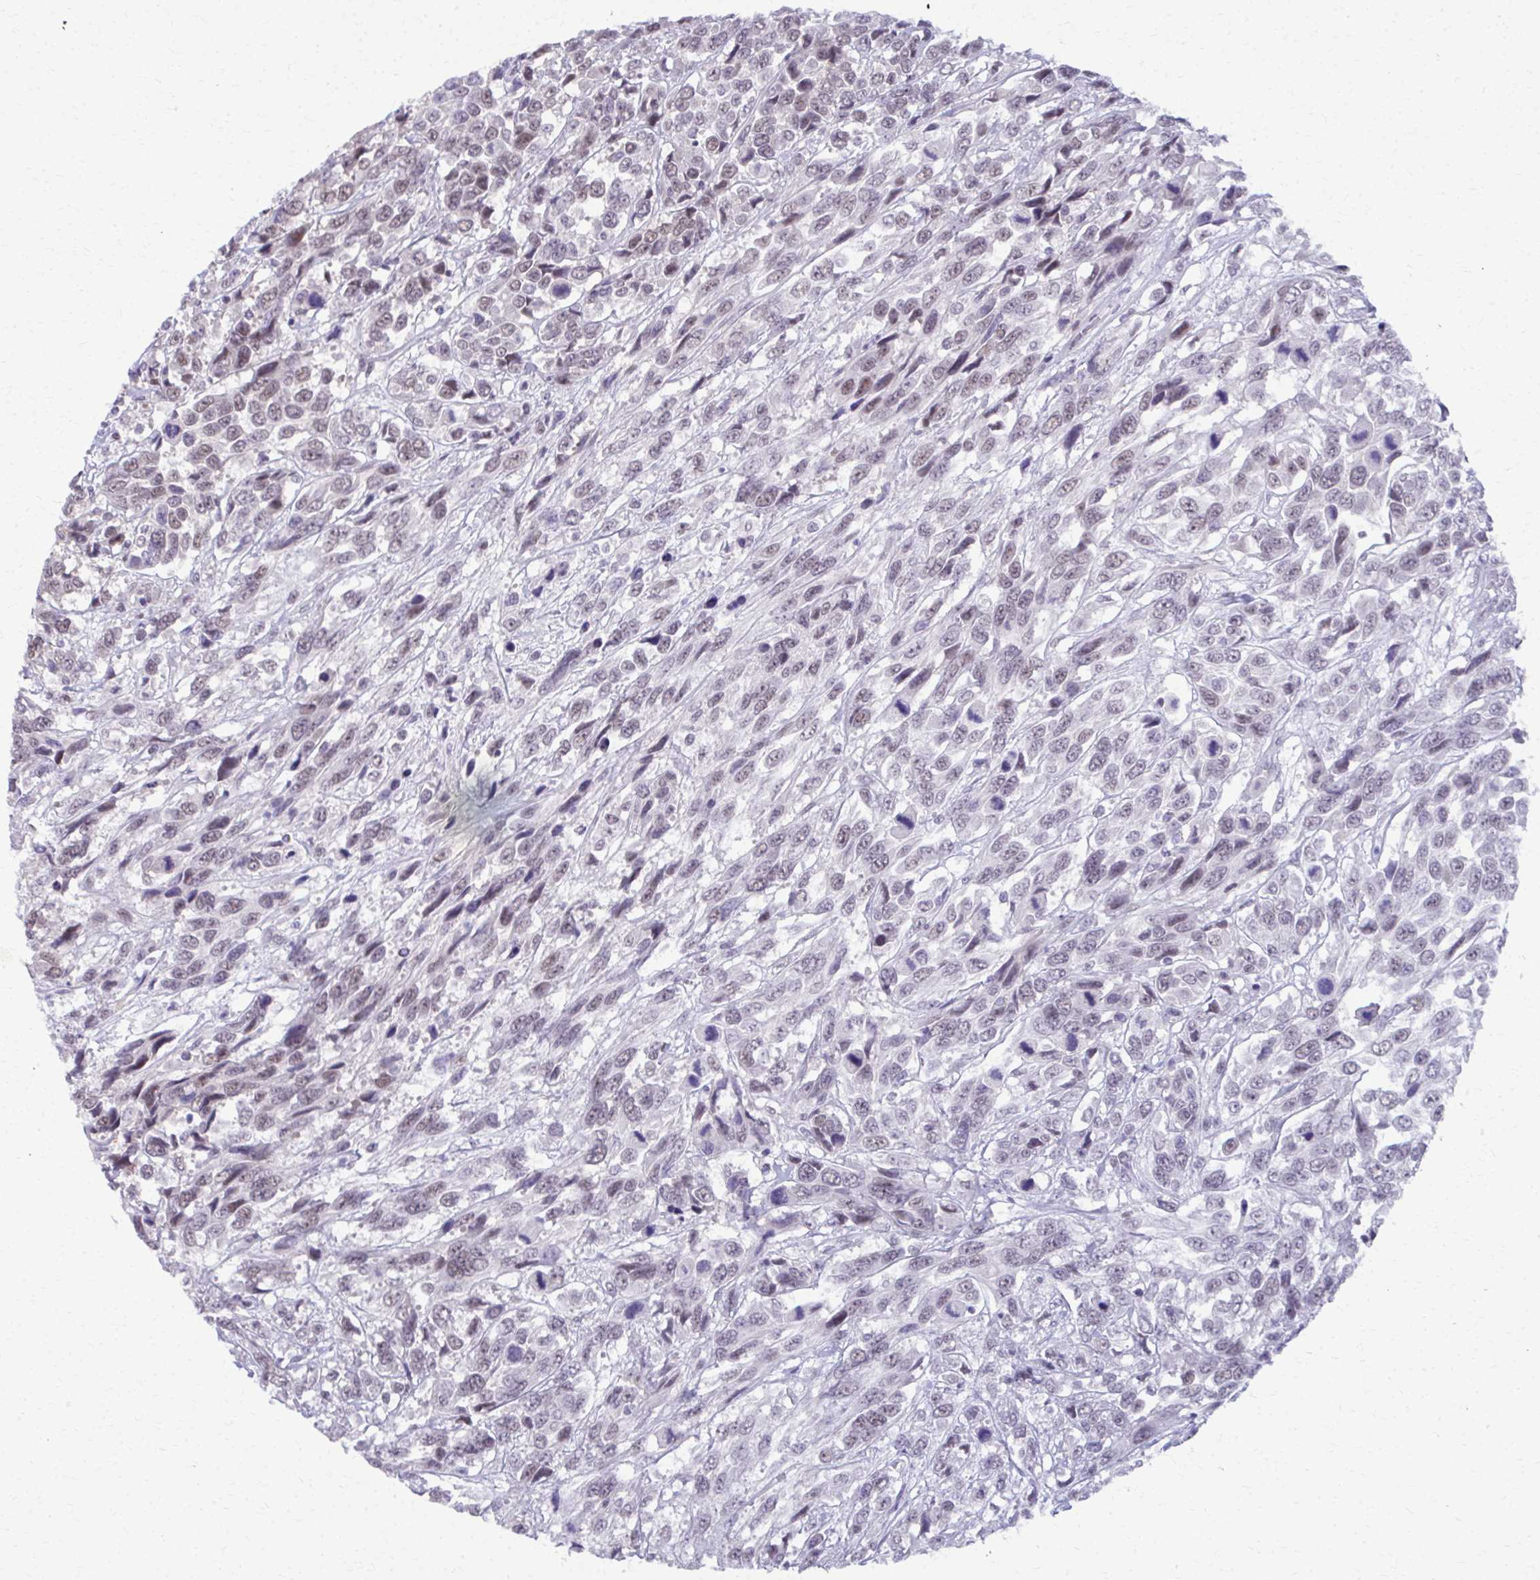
{"staining": {"intensity": "weak", "quantity": "25%-75%", "location": "nuclear"}, "tissue": "urothelial cancer", "cell_type": "Tumor cells", "image_type": "cancer", "snomed": [{"axis": "morphology", "description": "Urothelial carcinoma, High grade"}, {"axis": "topography", "description": "Urinary bladder"}], "caption": "The immunohistochemical stain labels weak nuclear staining in tumor cells of urothelial carcinoma (high-grade) tissue. The protein of interest is shown in brown color, while the nuclei are stained blue.", "gene": "MAF1", "patient": {"sex": "female", "age": 70}}